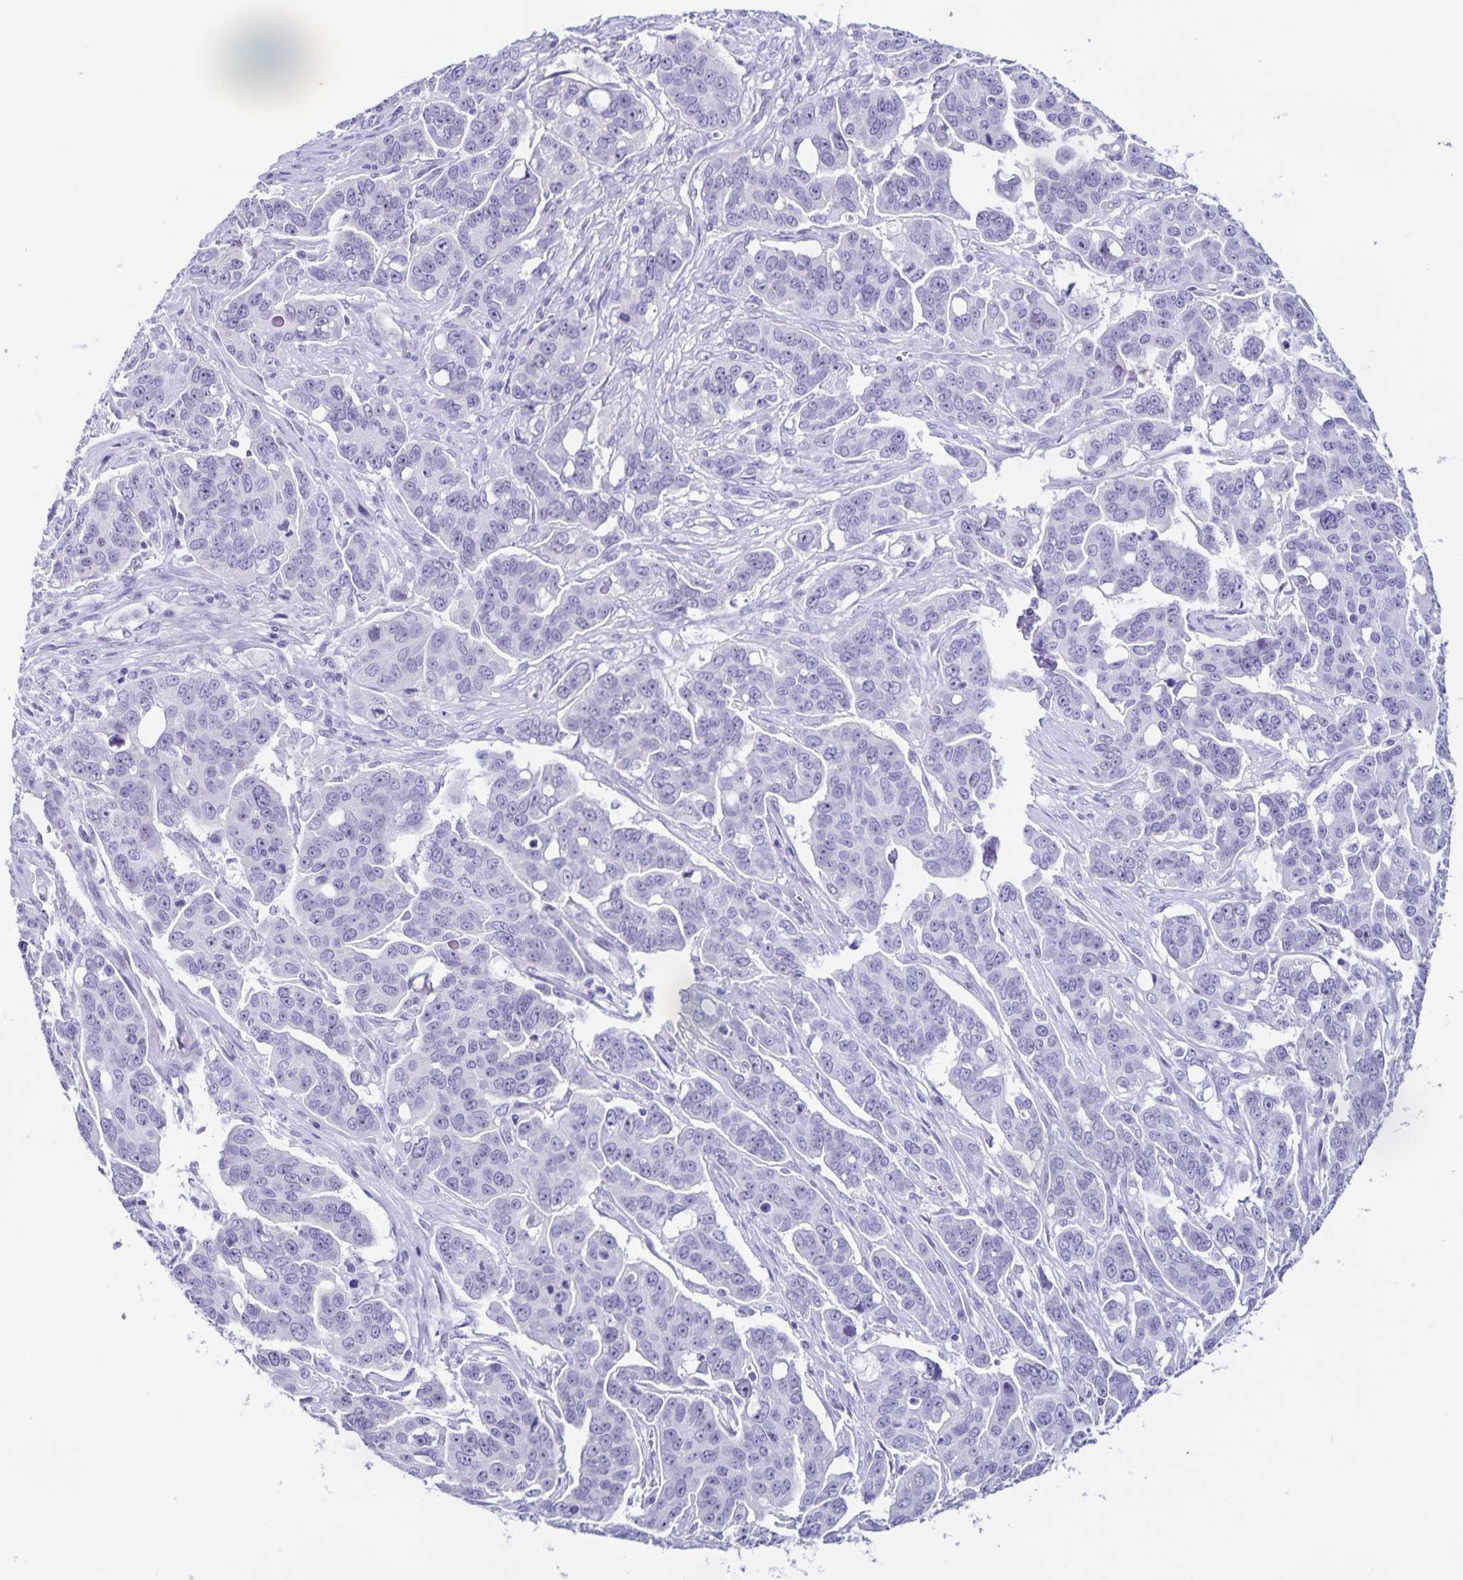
{"staining": {"intensity": "negative", "quantity": "none", "location": "none"}, "tissue": "ovarian cancer", "cell_type": "Tumor cells", "image_type": "cancer", "snomed": [{"axis": "morphology", "description": "Carcinoma, endometroid"}, {"axis": "topography", "description": "Ovary"}], "caption": "Ovarian endometroid carcinoma was stained to show a protein in brown. There is no significant staining in tumor cells.", "gene": "FAM170A", "patient": {"sex": "female", "age": 78}}